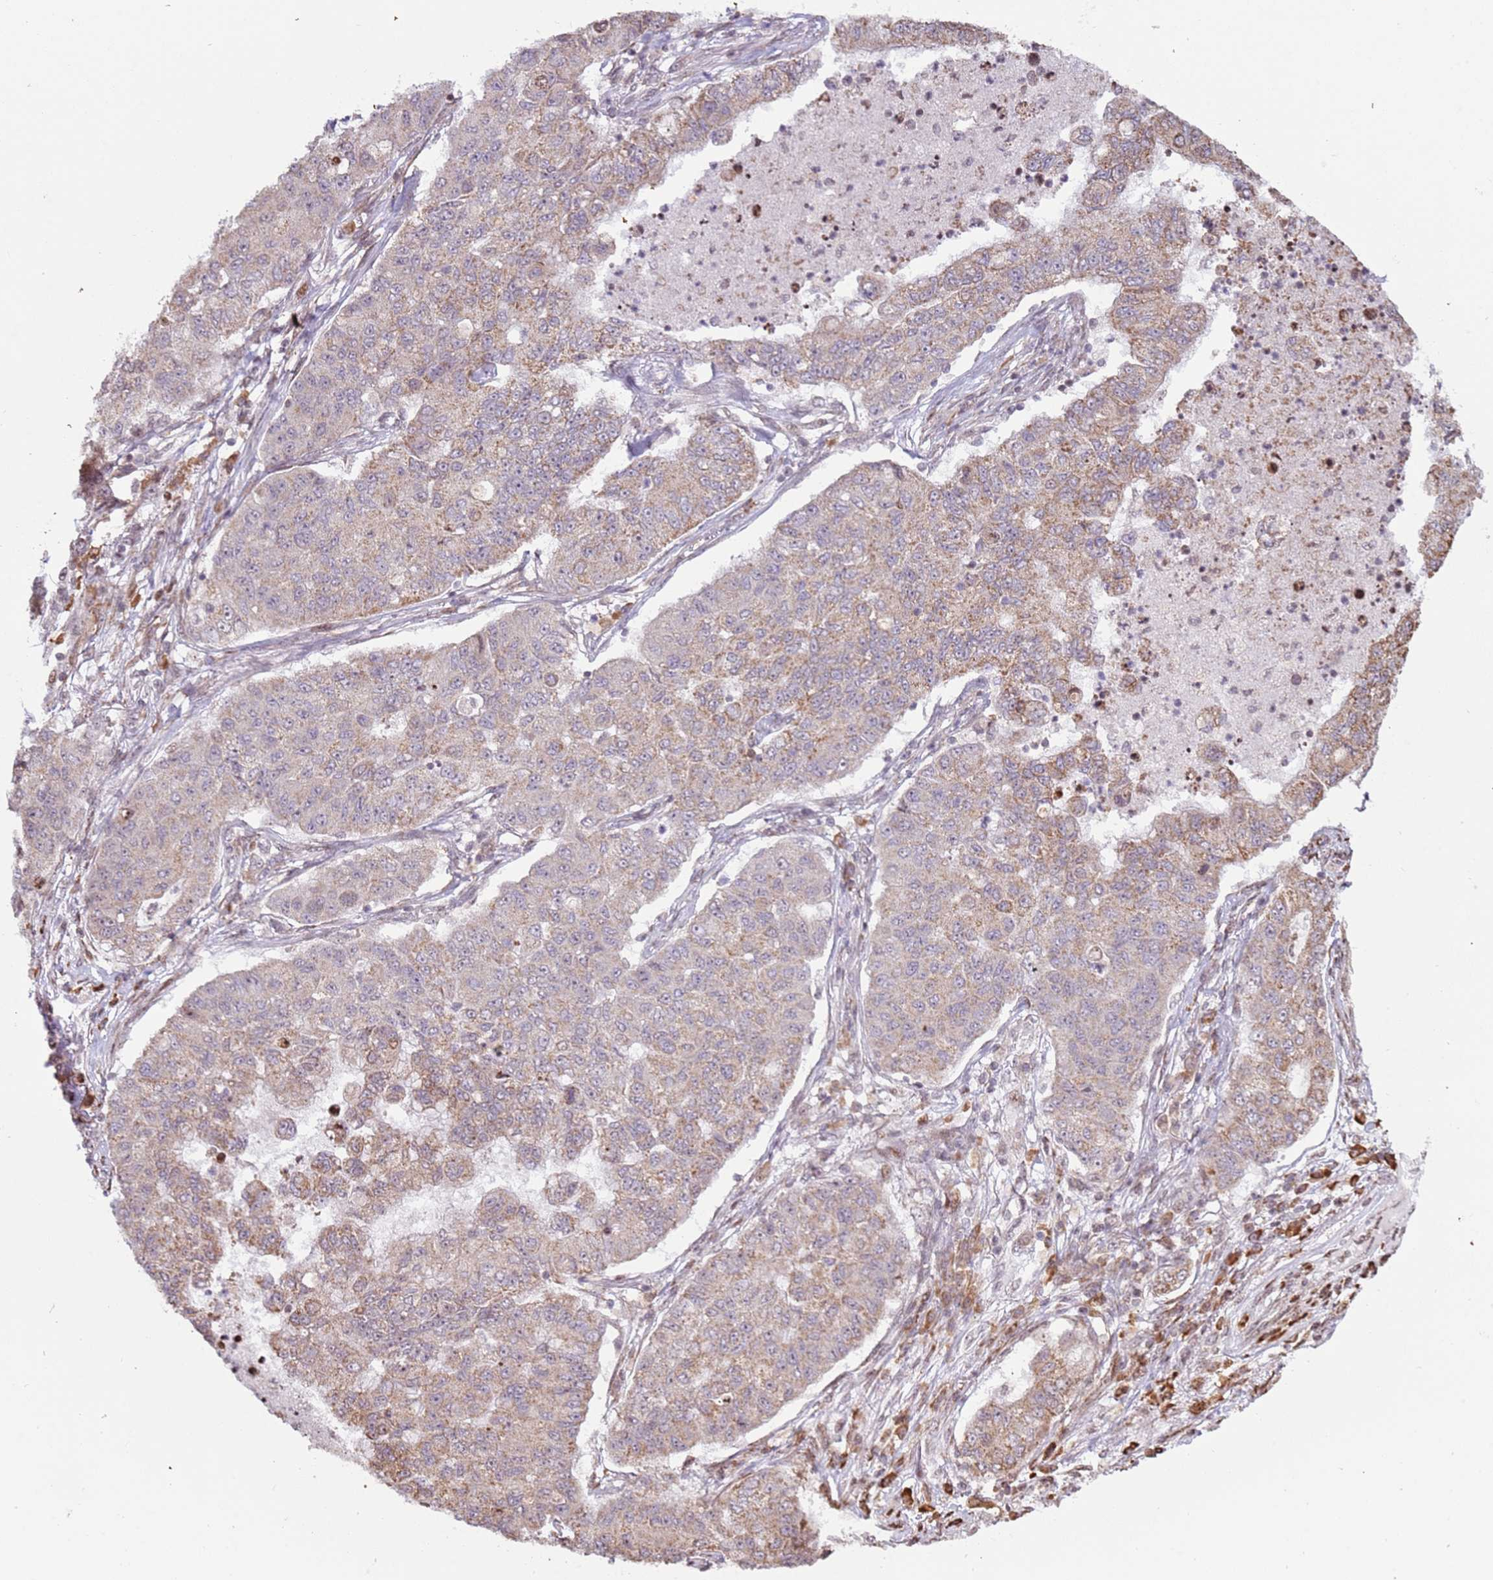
{"staining": {"intensity": "weak", "quantity": ">75%", "location": "cytoplasmic/membranous"}, "tissue": "lung cancer", "cell_type": "Tumor cells", "image_type": "cancer", "snomed": [{"axis": "morphology", "description": "Squamous cell carcinoma, NOS"}, {"axis": "topography", "description": "Lung"}], "caption": "Protein staining by IHC displays weak cytoplasmic/membranous staining in approximately >75% of tumor cells in squamous cell carcinoma (lung).", "gene": "SCAF1", "patient": {"sex": "male", "age": 74}}